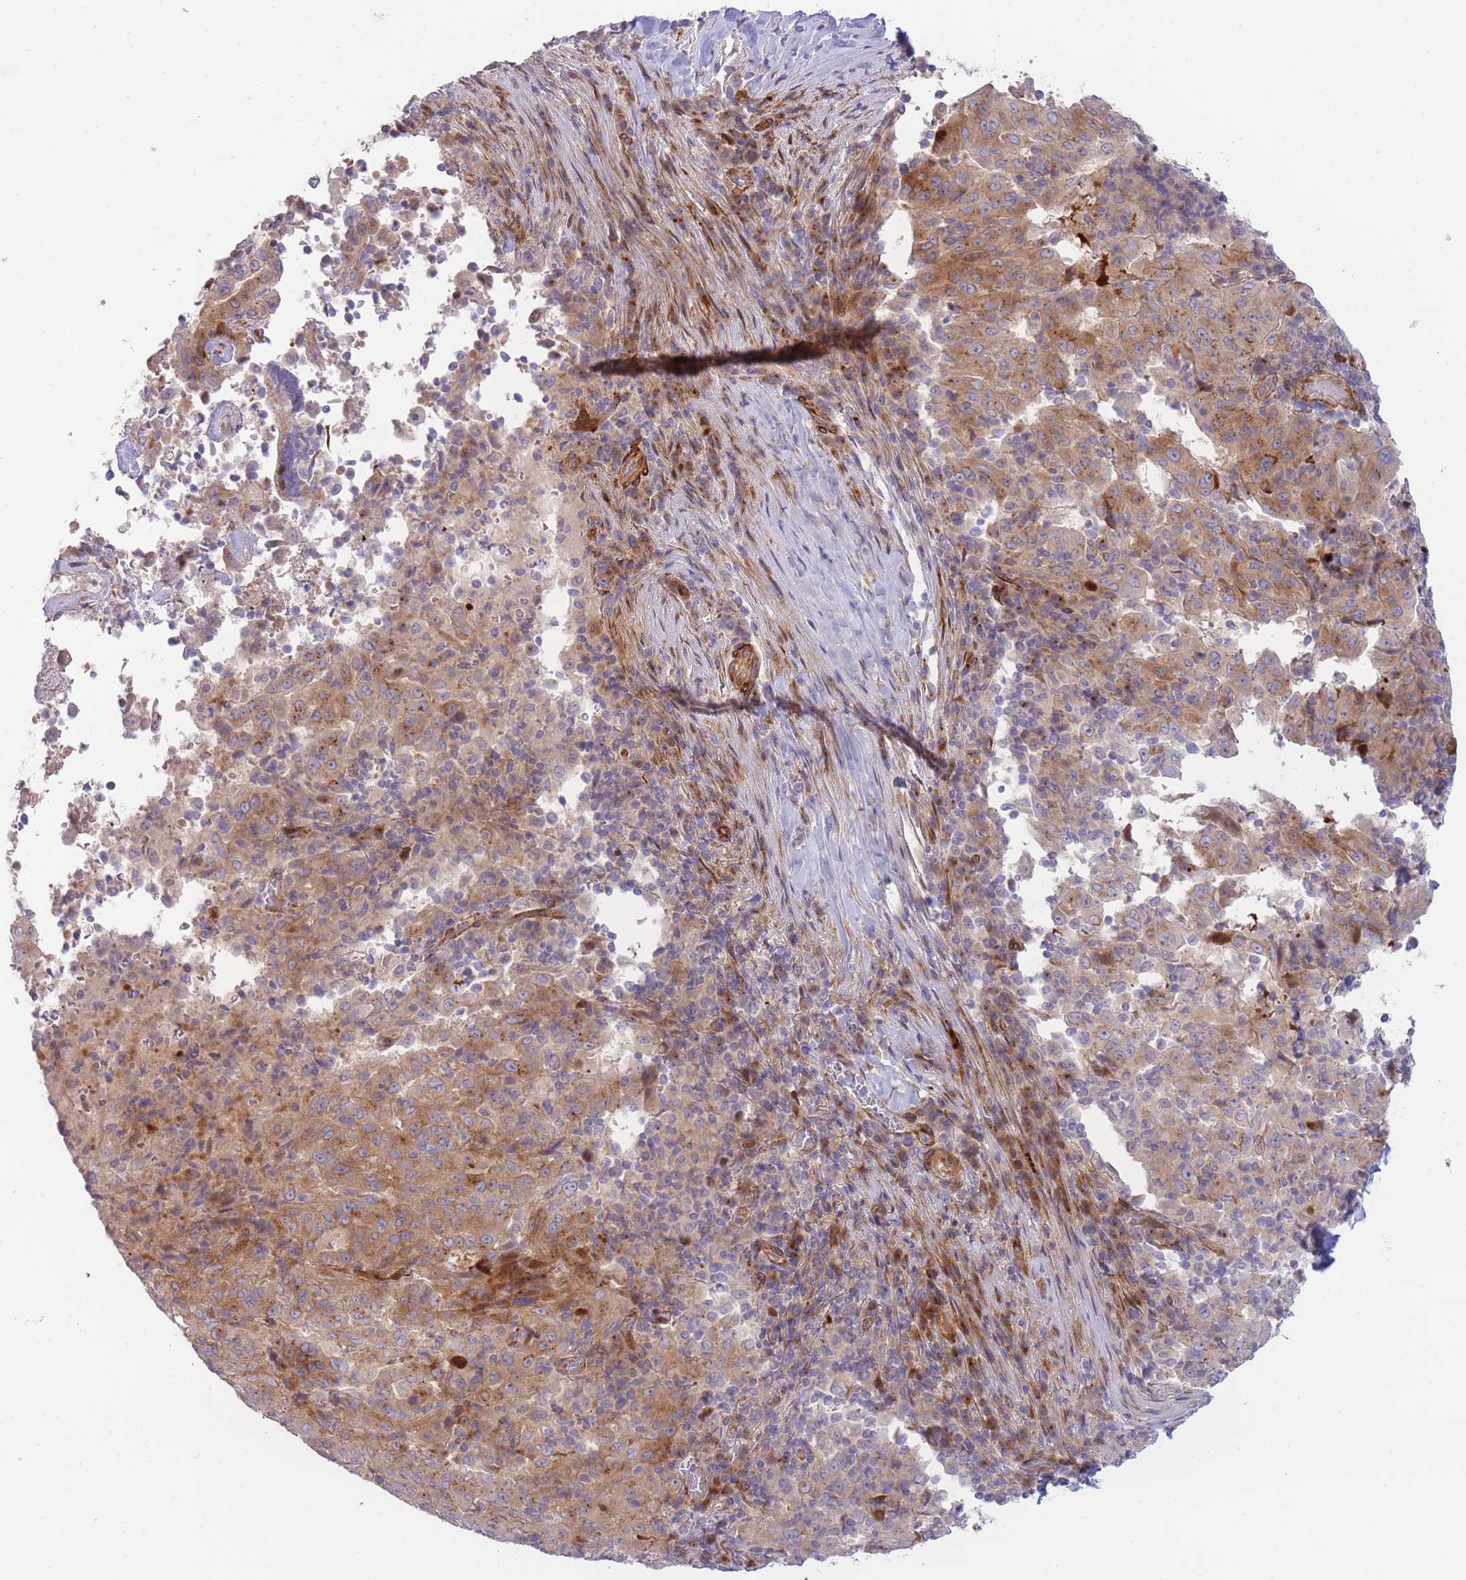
{"staining": {"intensity": "moderate", "quantity": ">75%", "location": "cytoplasmic/membranous"}, "tissue": "pancreatic cancer", "cell_type": "Tumor cells", "image_type": "cancer", "snomed": [{"axis": "morphology", "description": "Adenocarcinoma, NOS"}, {"axis": "topography", "description": "Pancreas"}], "caption": "Protein expression analysis of pancreatic cancer reveals moderate cytoplasmic/membranous positivity in approximately >75% of tumor cells. (brown staining indicates protein expression, while blue staining denotes nuclei).", "gene": "ATP5MC2", "patient": {"sex": "male", "age": 63}}